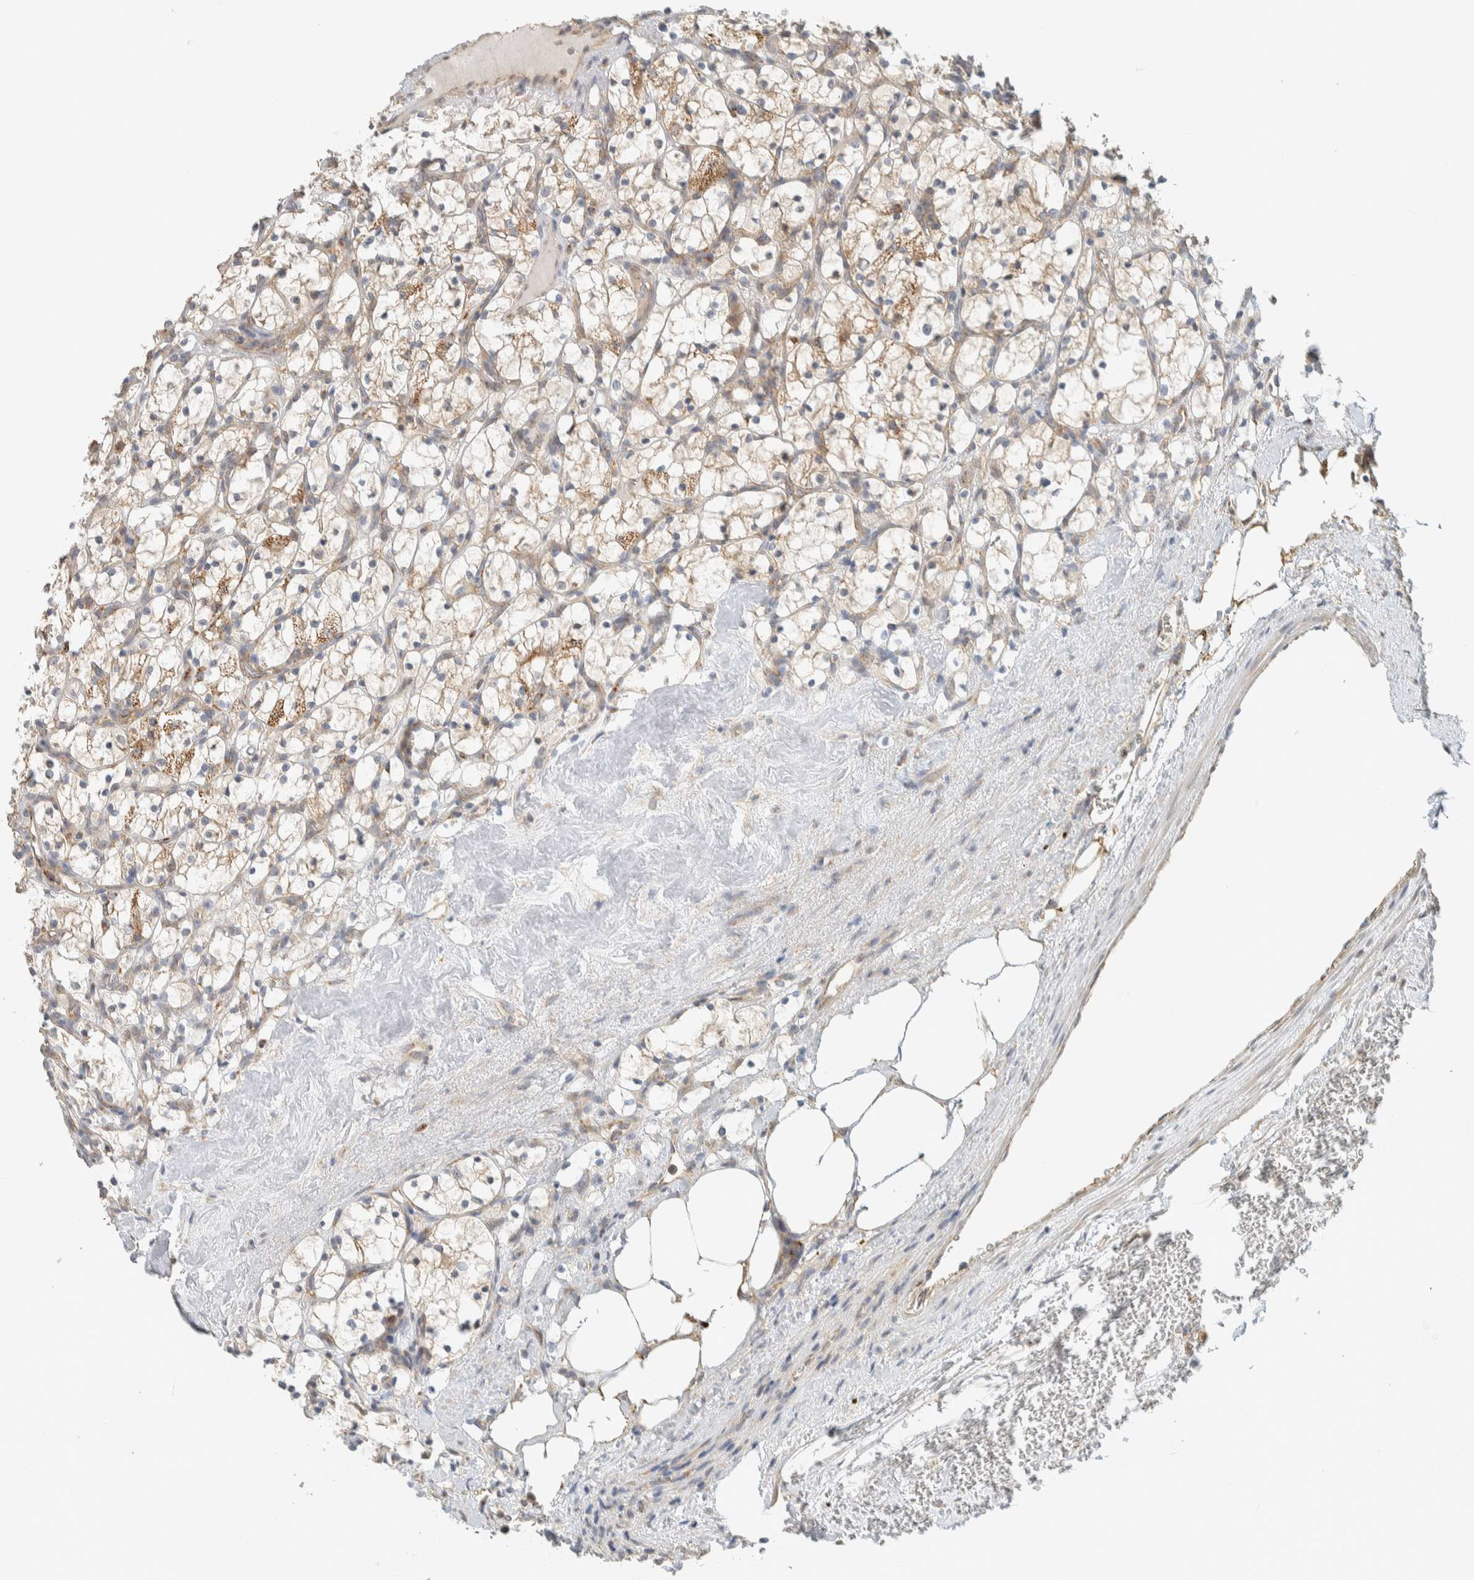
{"staining": {"intensity": "weak", "quantity": ">75%", "location": "cytoplasmic/membranous"}, "tissue": "renal cancer", "cell_type": "Tumor cells", "image_type": "cancer", "snomed": [{"axis": "morphology", "description": "Adenocarcinoma, NOS"}, {"axis": "topography", "description": "Kidney"}], "caption": "Protein analysis of renal cancer tissue displays weak cytoplasmic/membranous staining in about >75% of tumor cells.", "gene": "PDE7B", "patient": {"sex": "female", "age": 69}}